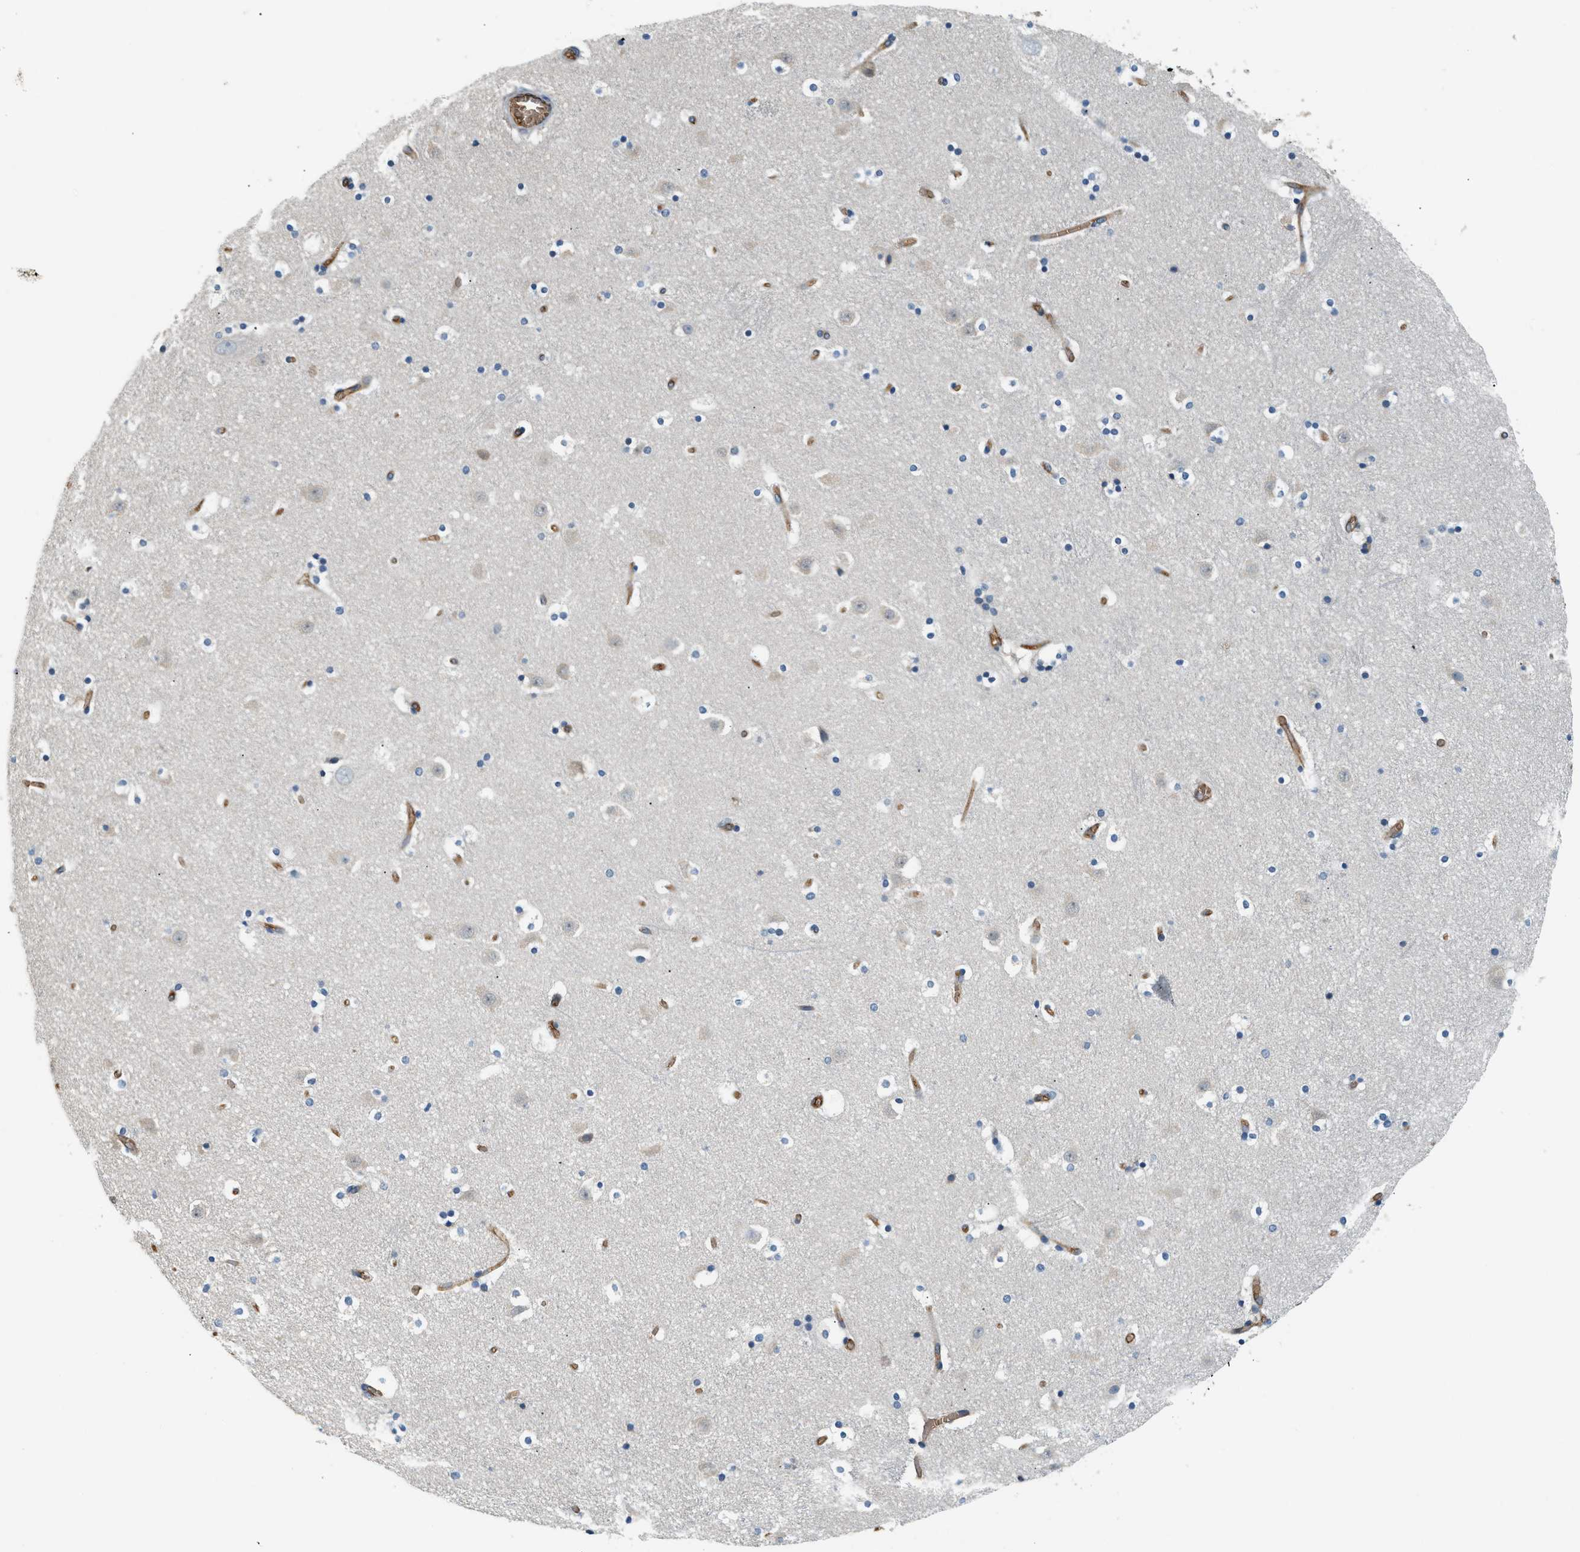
{"staining": {"intensity": "negative", "quantity": "none", "location": "none"}, "tissue": "caudate", "cell_type": "Glial cells", "image_type": "normal", "snomed": [{"axis": "morphology", "description": "Normal tissue, NOS"}, {"axis": "topography", "description": "Lateral ventricle wall"}], "caption": "Glial cells are negative for protein expression in normal human caudate. (Stains: DAB (3,3'-diaminobenzidine) immunohistochemistry (IHC) with hematoxylin counter stain, Microscopy: brightfield microscopy at high magnification).", "gene": "CYTH2", "patient": {"sex": "male", "age": 45}}